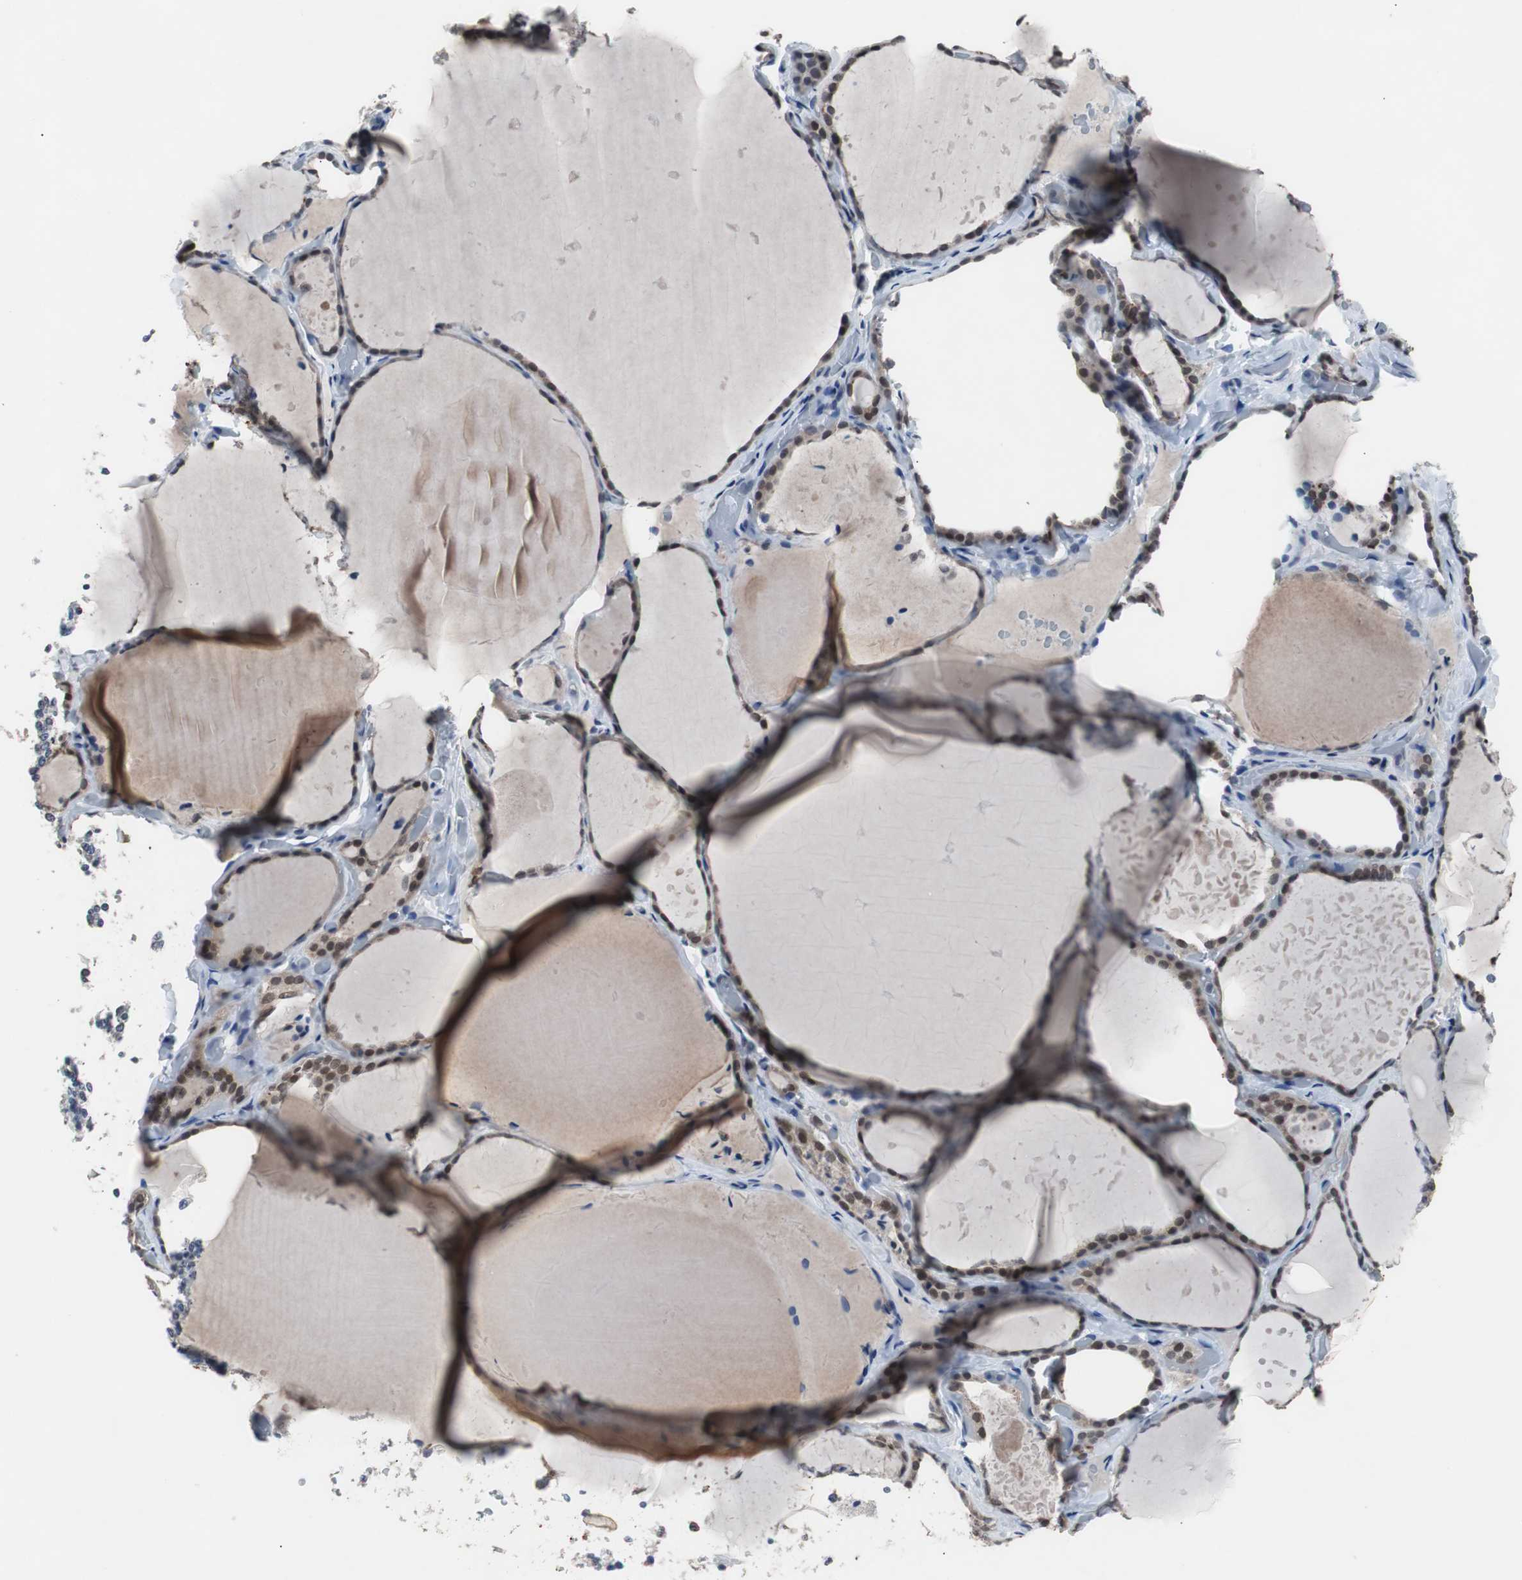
{"staining": {"intensity": "moderate", "quantity": "25%-75%", "location": "cytoplasmic/membranous,nuclear"}, "tissue": "thyroid gland", "cell_type": "Glandular cells", "image_type": "normal", "snomed": [{"axis": "morphology", "description": "Normal tissue, NOS"}, {"axis": "topography", "description": "Thyroid gland"}], "caption": "Thyroid gland stained for a protein shows moderate cytoplasmic/membranous,nuclear positivity in glandular cells. Using DAB (brown) and hematoxylin (blue) stains, captured at high magnification using brightfield microscopy.", "gene": "RBM47", "patient": {"sex": "female", "age": 22}}